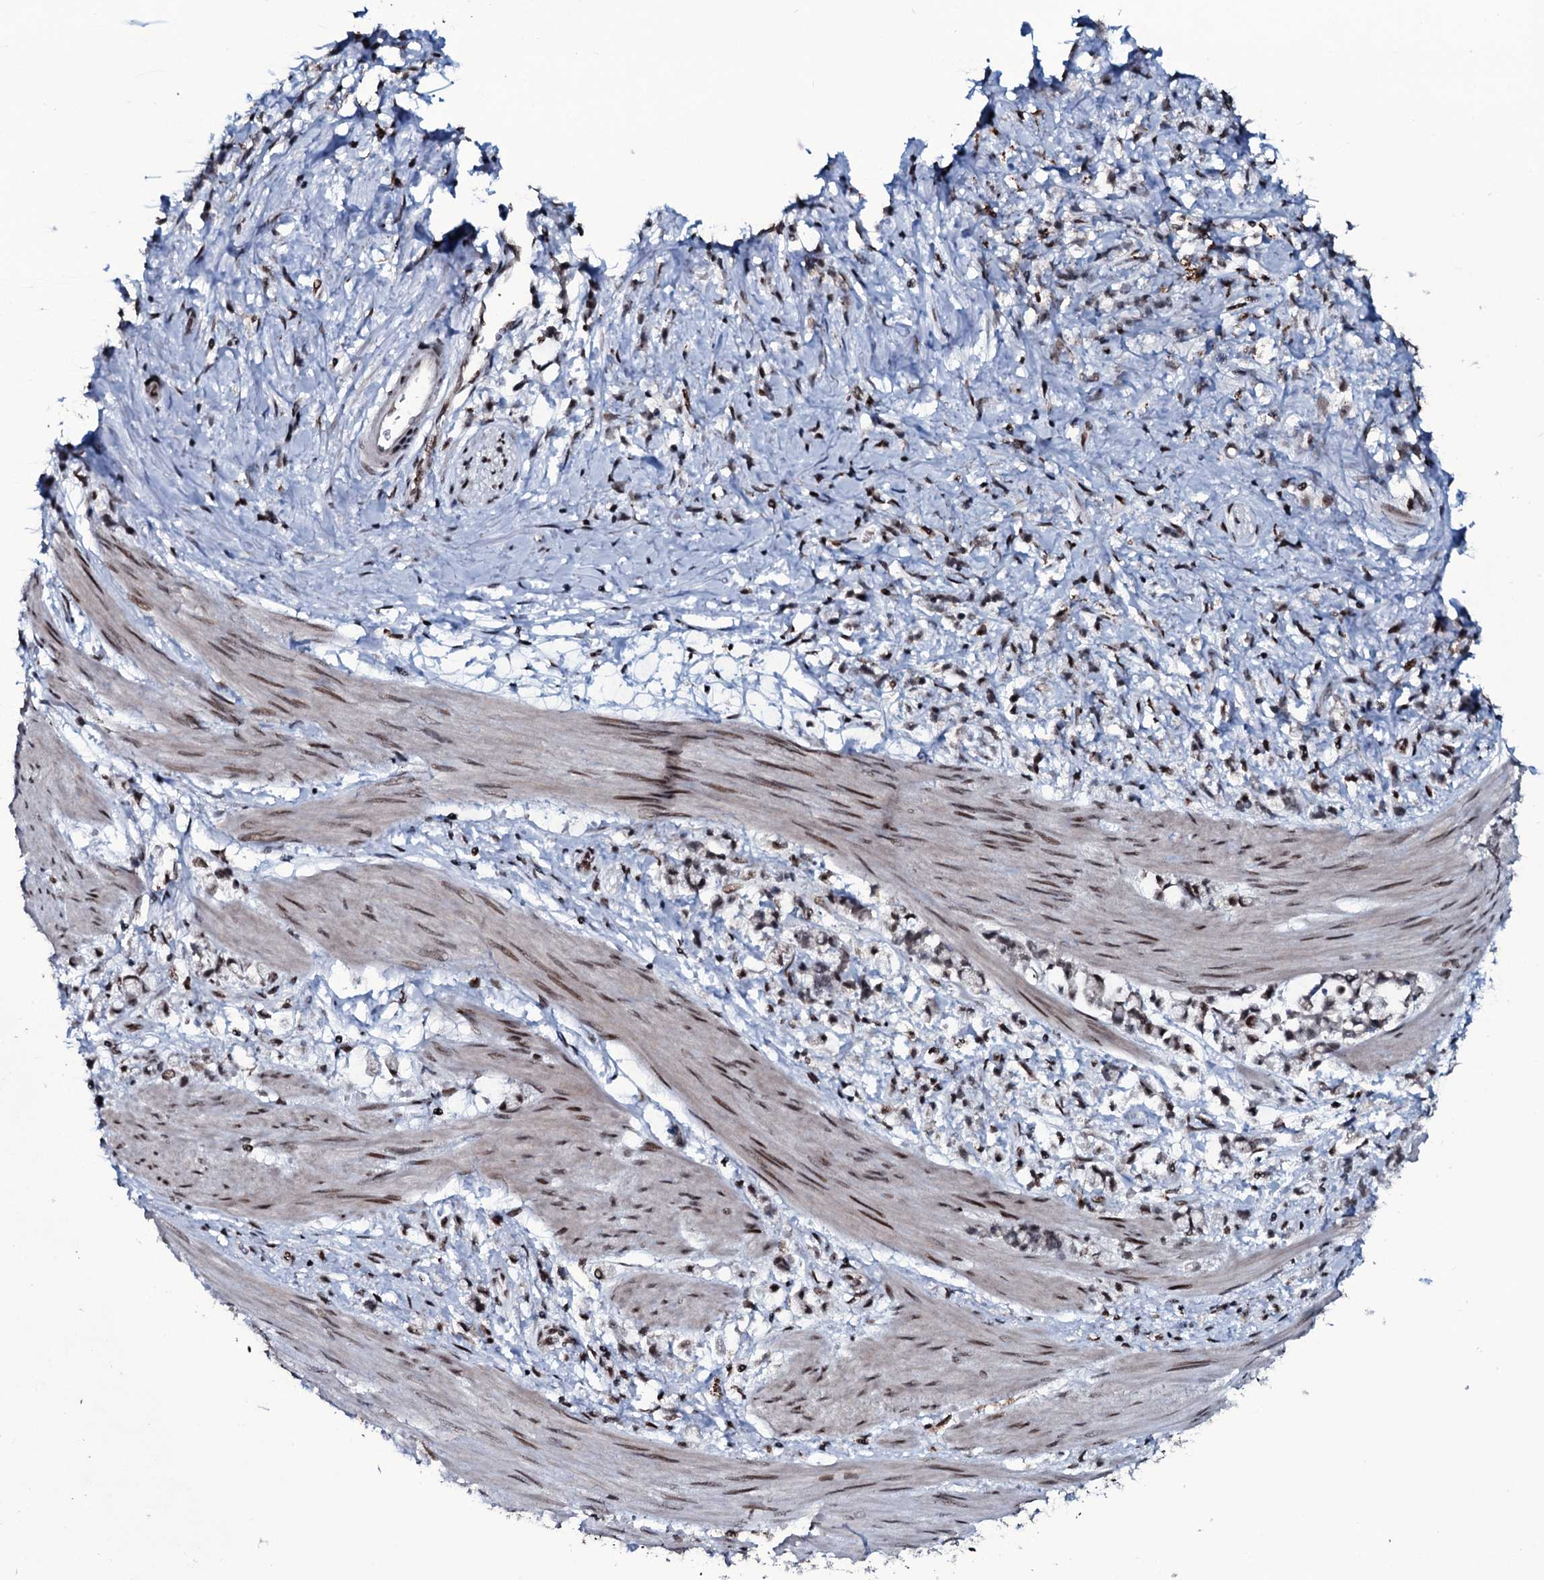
{"staining": {"intensity": "weak", "quantity": "<25%", "location": "nuclear"}, "tissue": "stomach cancer", "cell_type": "Tumor cells", "image_type": "cancer", "snomed": [{"axis": "morphology", "description": "Adenocarcinoma, NOS"}, {"axis": "topography", "description": "Stomach"}], "caption": "Protein analysis of stomach cancer (adenocarcinoma) exhibits no significant staining in tumor cells.", "gene": "ZMIZ2", "patient": {"sex": "female", "age": 60}}